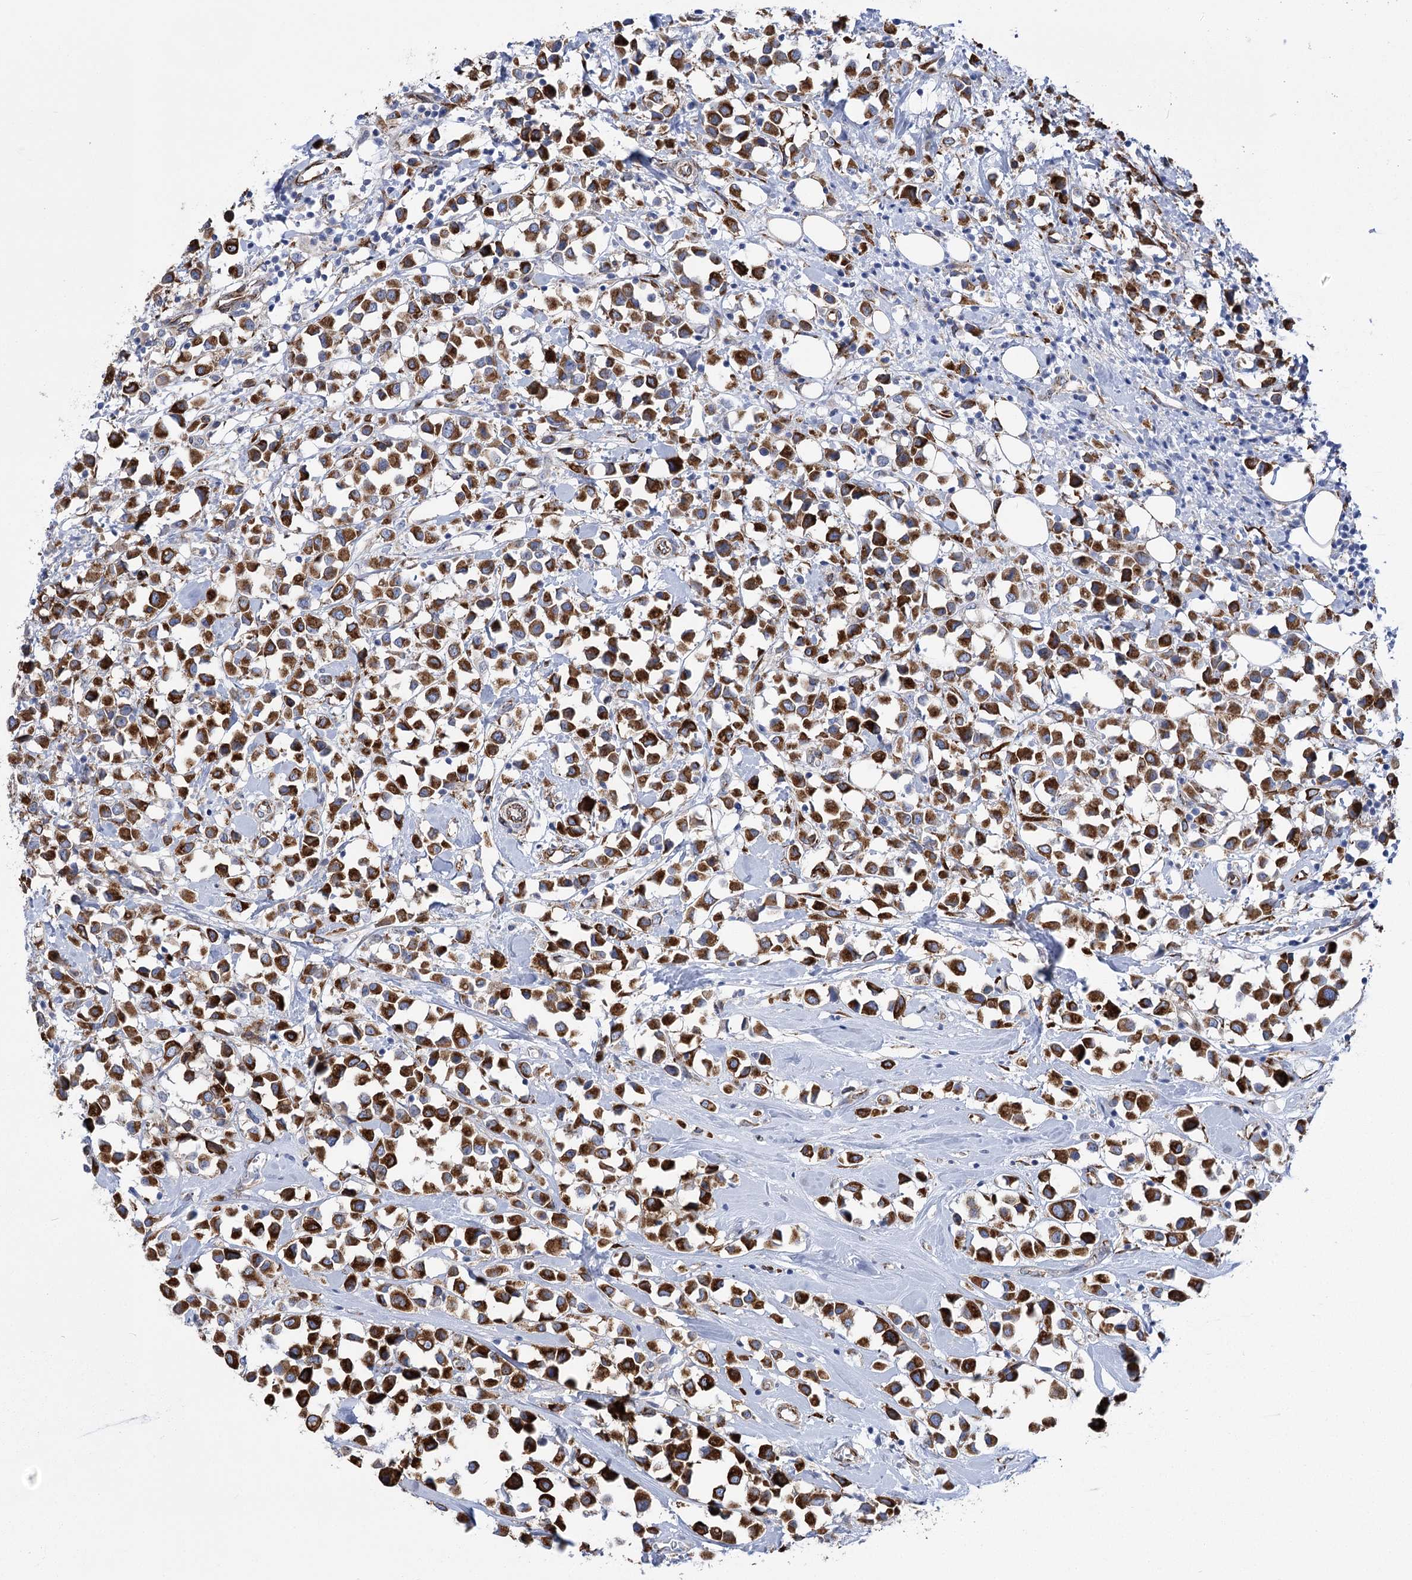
{"staining": {"intensity": "strong", "quantity": ">75%", "location": "cytoplasmic/membranous"}, "tissue": "breast cancer", "cell_type": "Tumor cells", "image_type": "cancer", "snomed": [{"axis": "morphology", "description": "Duct carcinoma"}, {"axis": "topography", "description": "Breast"}], "caption": "Strong cytoplasmic/membranous protein positivity is present in about >75% of tumor cells in breast infiltrating ductal carcinoma.", "gene": "YTHDC2", "patient": {"sex": "female", "age": 61}}